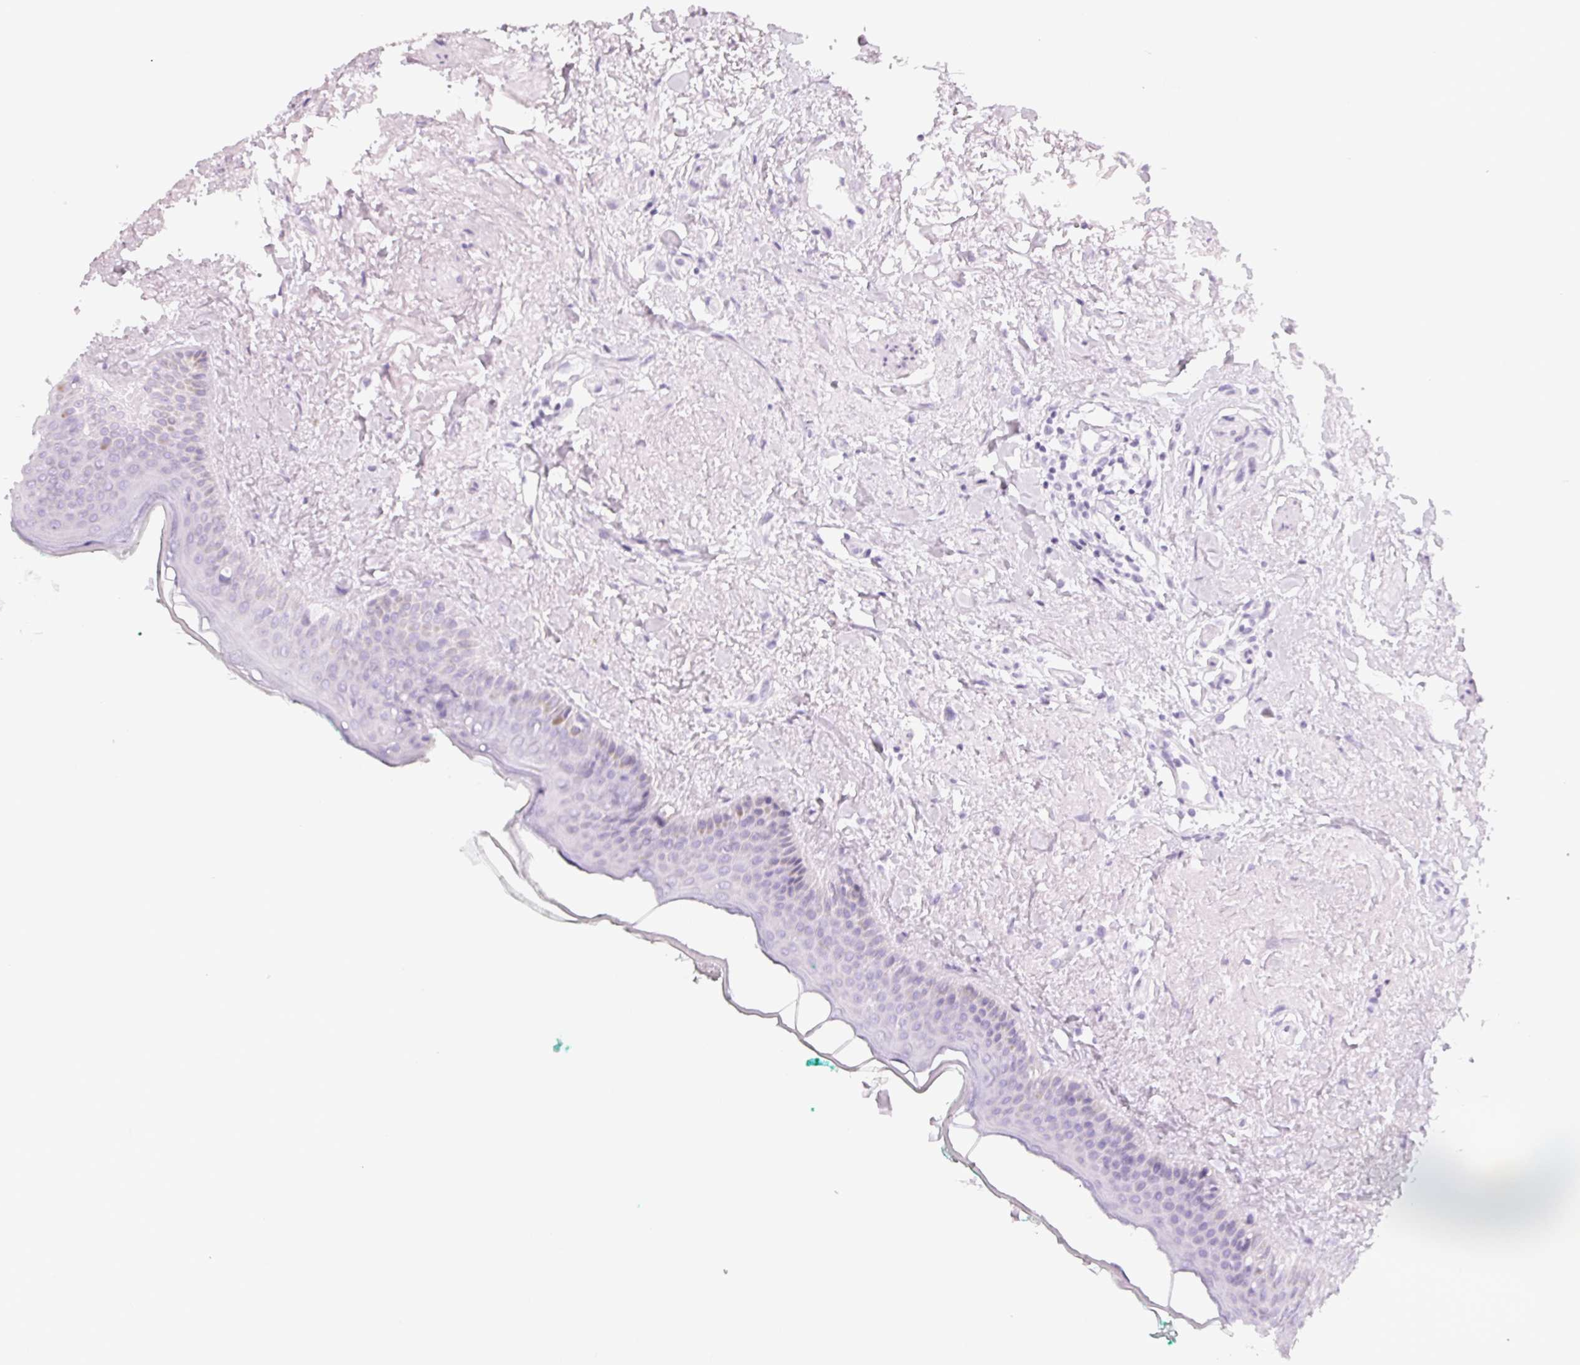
{"staining": {"intensity": "negative", "quantity": "none", "location": "none"}, "tissue": "oral mucosa", "cell_type": "Squamous epithelial cells", "image_type": "normal", "snomed": [{"axis": "morphology", "description": "Normal tissue, NOS"}, {"axis": "topography", "description": "Oral tissue"}], "caption": "Immunohistochemistry (IHC) image of benign oral mucosa: human oral mucosa stained with DAB displays no significant protein positivity in squamous epithelial cells.", "gene": "ARHGAP22", "patient": {"sex": "female", "age": 70}}